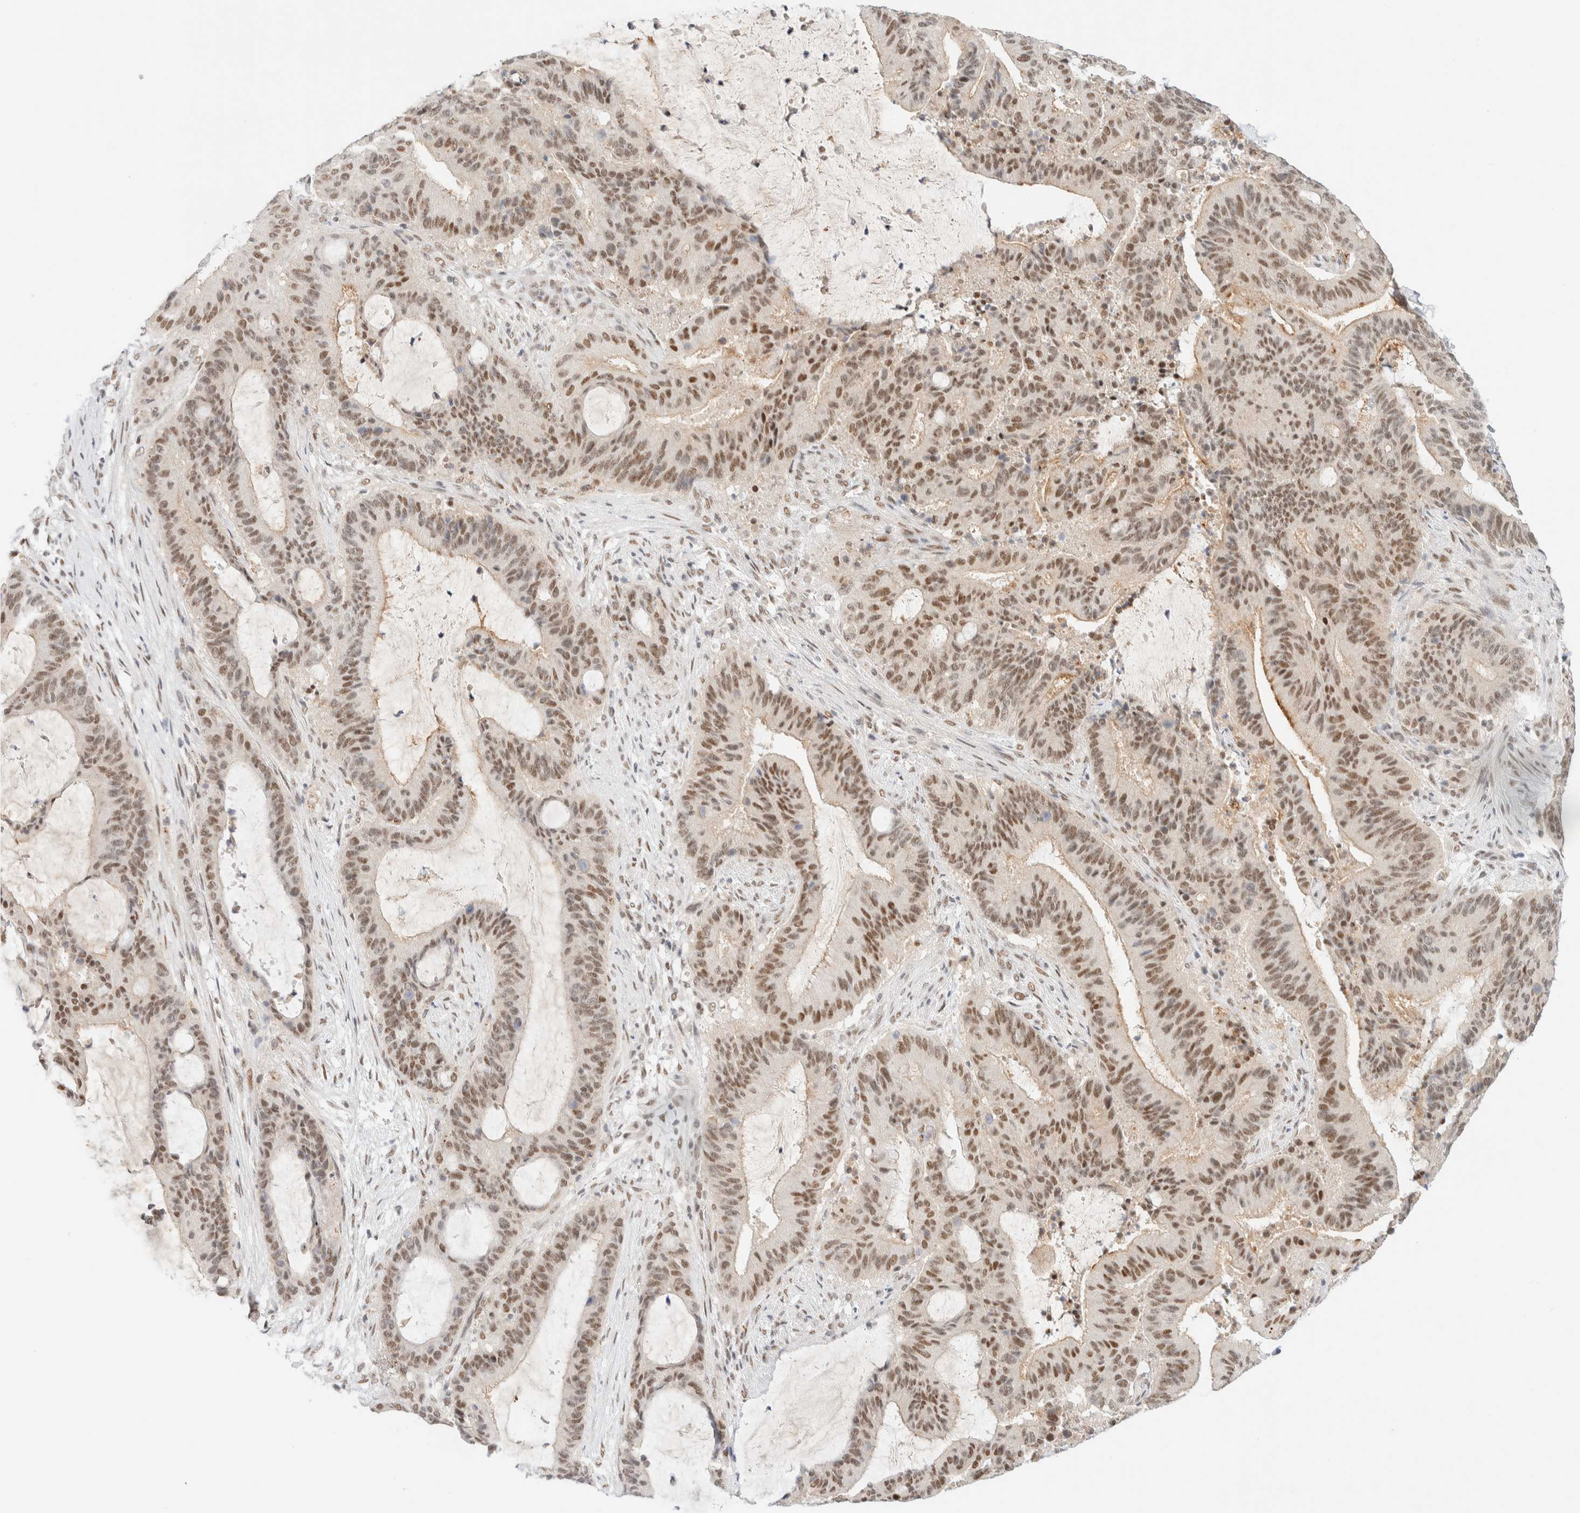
{"staining": {"intensity": "moderate", "quantity": ">75%", "location": "nuclear"}, "tissue": "liver cancer", "cell_type": "Tumor cells", "image_type": "cancer", "snomed": [{"axis": "morphology", "description": "Normal tissue, NOS"}, {"axis": "morphology", "description": "Cholangiocarcinoma"}, {"axis": "topography", "description": "Liver"}, {"axis": "topography", "description": "Peripheral nerve tissue"}], "caption": "Liver cholangiocarcinoma stained with DAB (3,3'-diaminobenzidine) IHC displays medium levels of moderate nuclear positivity in approximately >75% of tumor cells.", "gene": "PYGO2", "patient": {"sex": "female", "age": 73}}